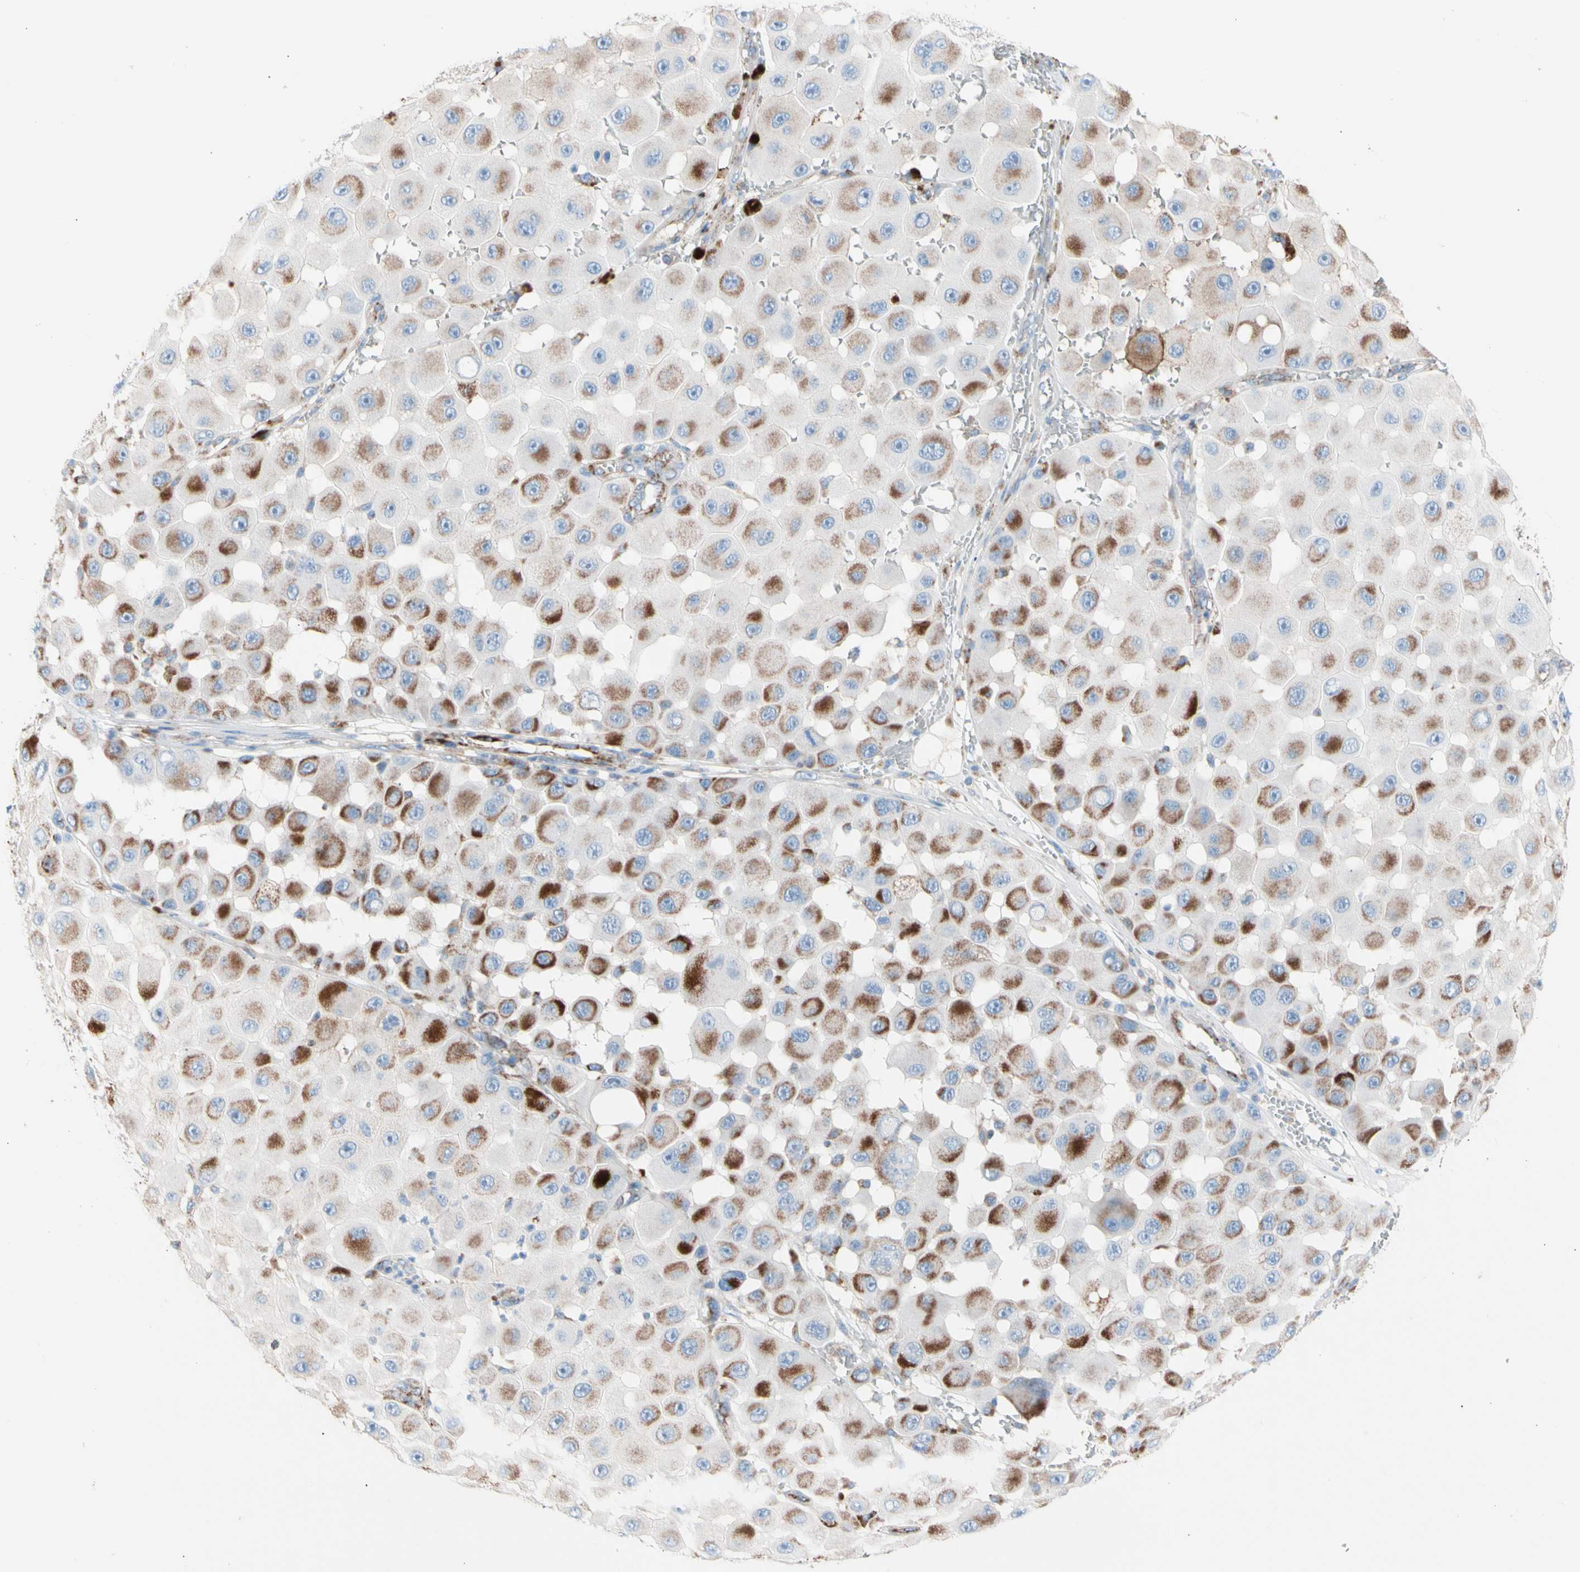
{"staining": {"intensity": "strong", "quantity": "25%-75%", "location": "cytoplasmic/membranous"}, "tissue": "melanoma", "cell_type": "Tumor cells", "image_type": "cancer", "snomed": [{"axis": "morphology", "description": "Malignant melanoma, NOS"}, {"axis": "topography", "description": "Skin"}], "caption": "Immunohistochemical staining of malignant melanoma reveals high levels of strong cytoplasmic/membranous expression in about 25%-75% of tumor cells.", "gene": "HK1", "patient": {"sex": "female", "age": 81}}